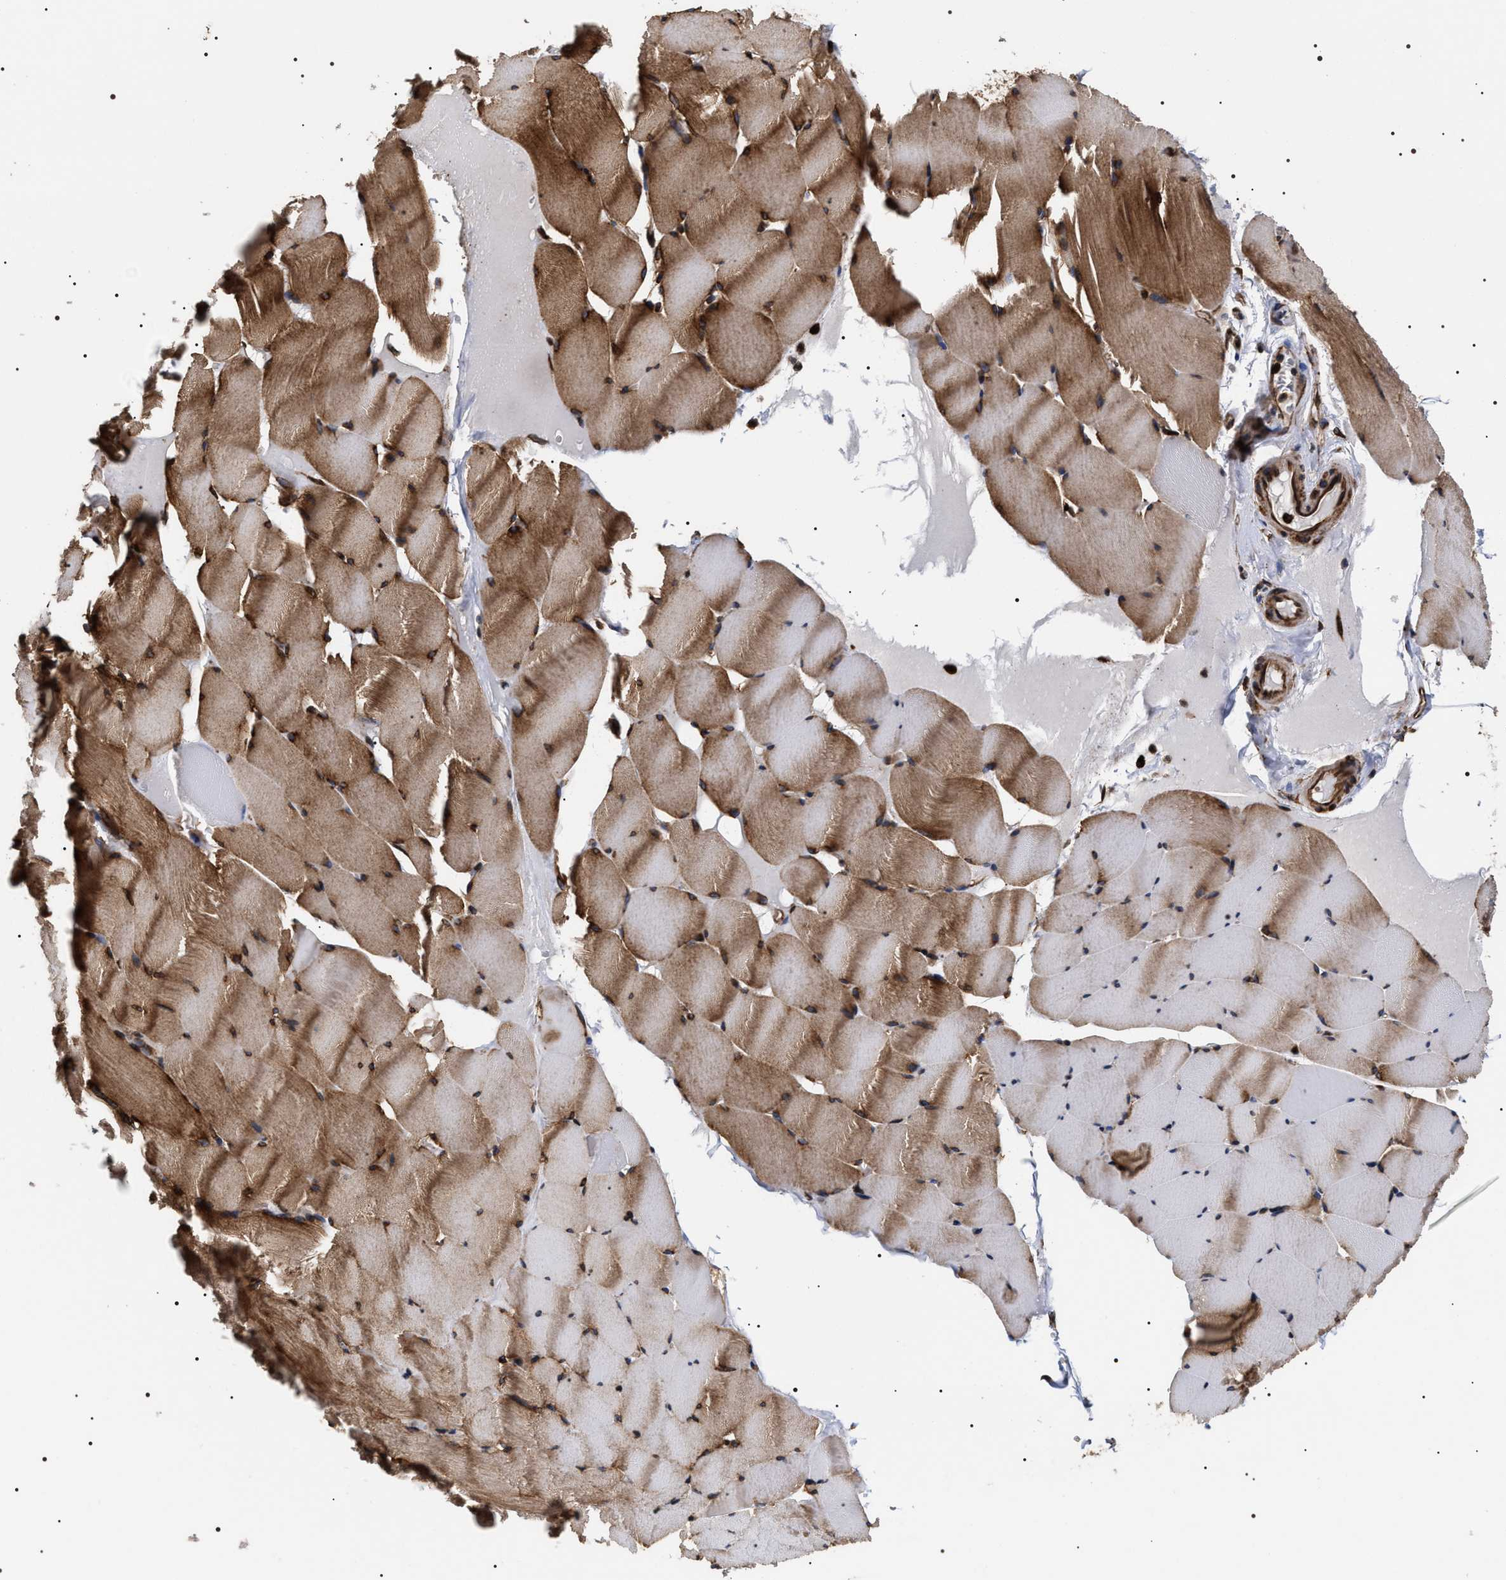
{"staining": {"intensity": "strong", "quantity": "25%-75%", "location": "cytoplasmic/membranous"}, "tissue": "skeletal muscle", "cell_type": "Myocytes", "image_type": "normal", "snomed": [{"axis": "morphology", "description": "Normal tissue, NOS"}, {"axis": "topography", "description": "Skeletal muscle"}], "caption": "IHC of normal skeletal muscle shows high levels of strong cytoplasmic/membranous expression in approximately 25%-75% of myocytes. (IHC, brightfield microscopy, high magnification).", "gene": "SERBP1", "patient": {"sex": "male", "age": 62}}